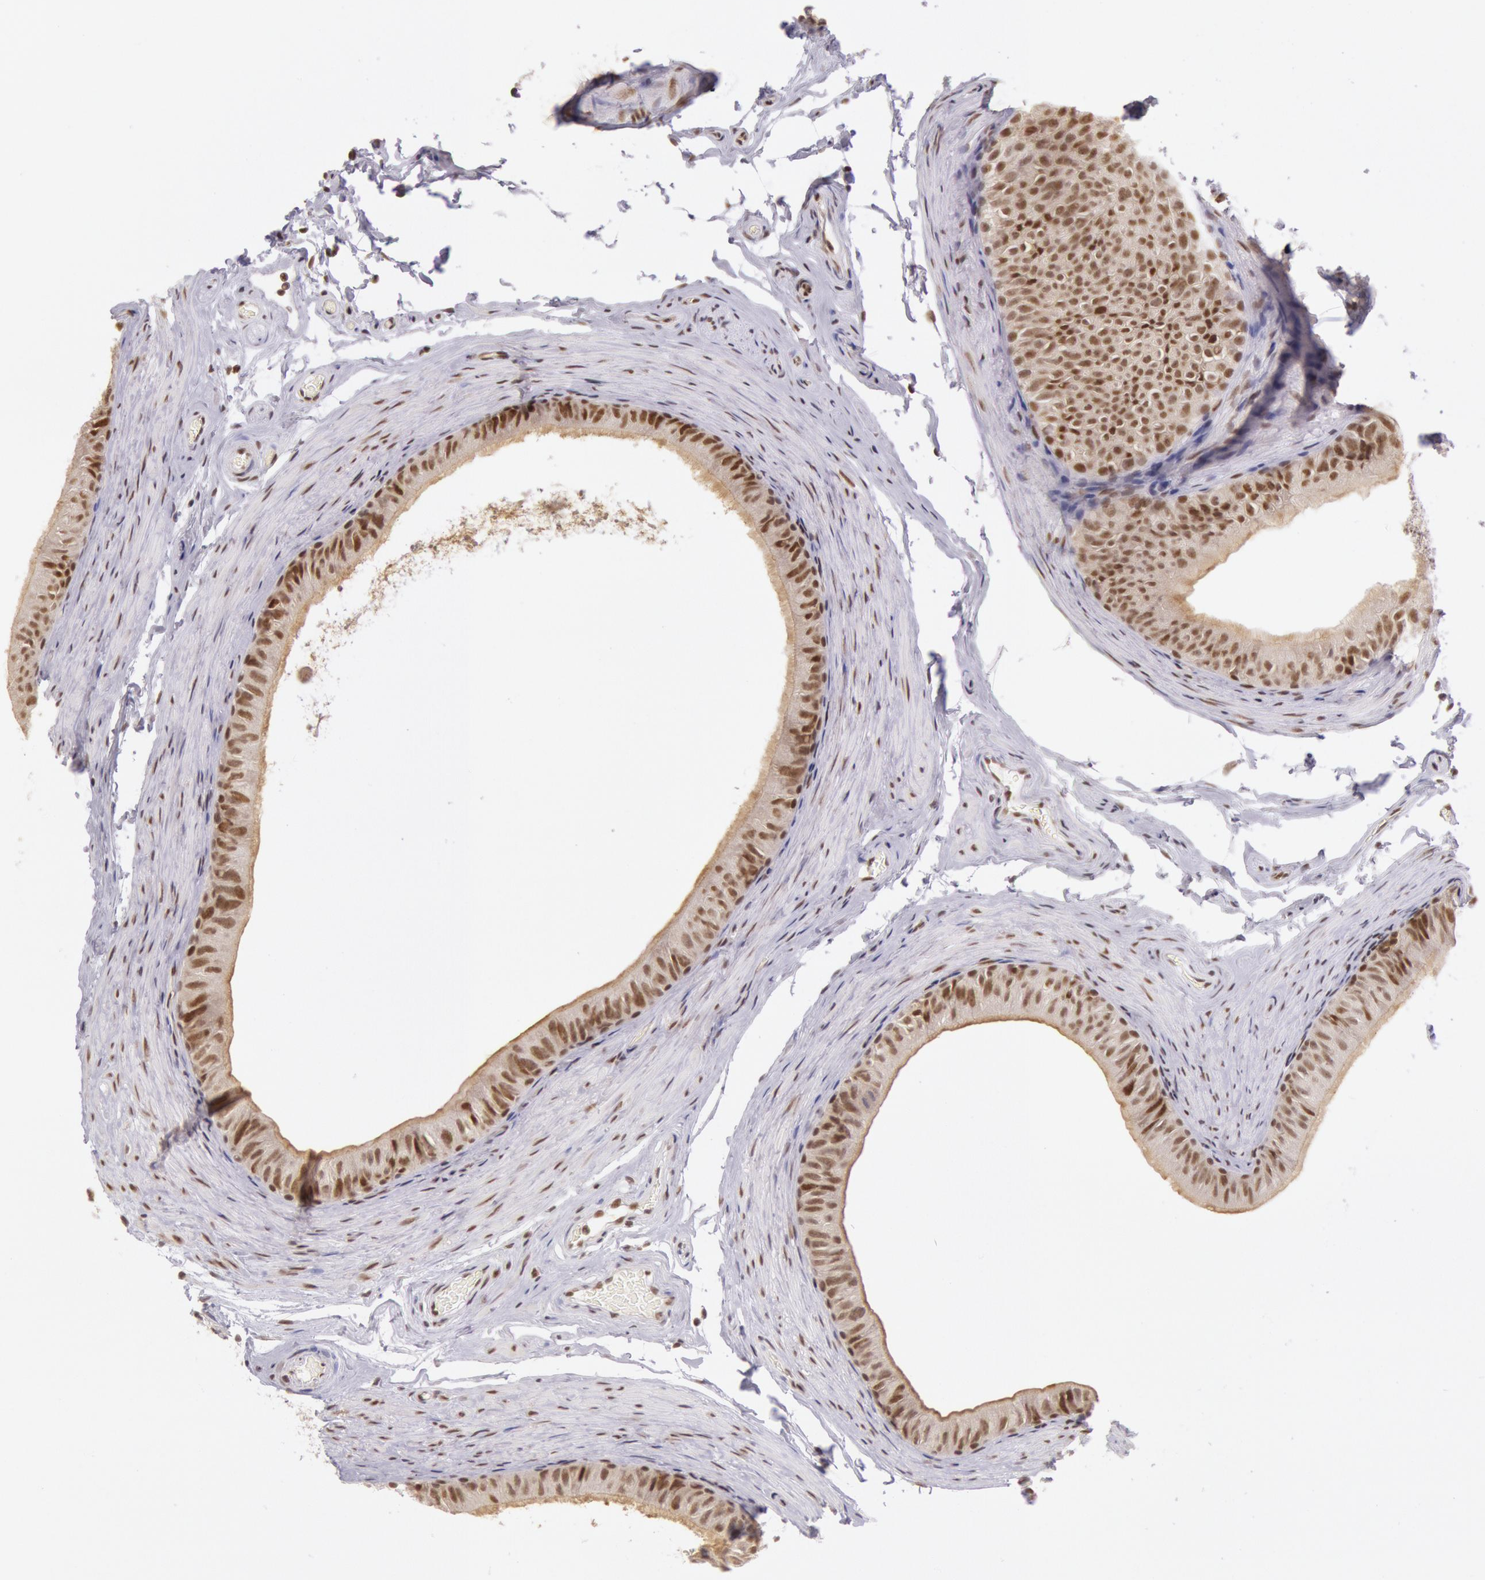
{"staining": {"intensity": "strong", "quantity": ">75%", "location": "nuclear"}, "tissue": "epididymis", "cell_type": "Glandular cells", "image_type": "normal", "snomed": [{"axis": "morphology", "description": "Normal tissue, NOS"}, {"axis": "topography", "description": "Testis"}, {"axis": "topography", "description": "Epididymis"}], "caption": "Immunohistochemistry (DAB (3,3'-diaminobenzidine)) staining of normal human epididymis shows strong nuclear protein expression in approximately >75% of glandular cells.", "gene": "ESS2", "patient": {"sex": "male", "age": 36}}